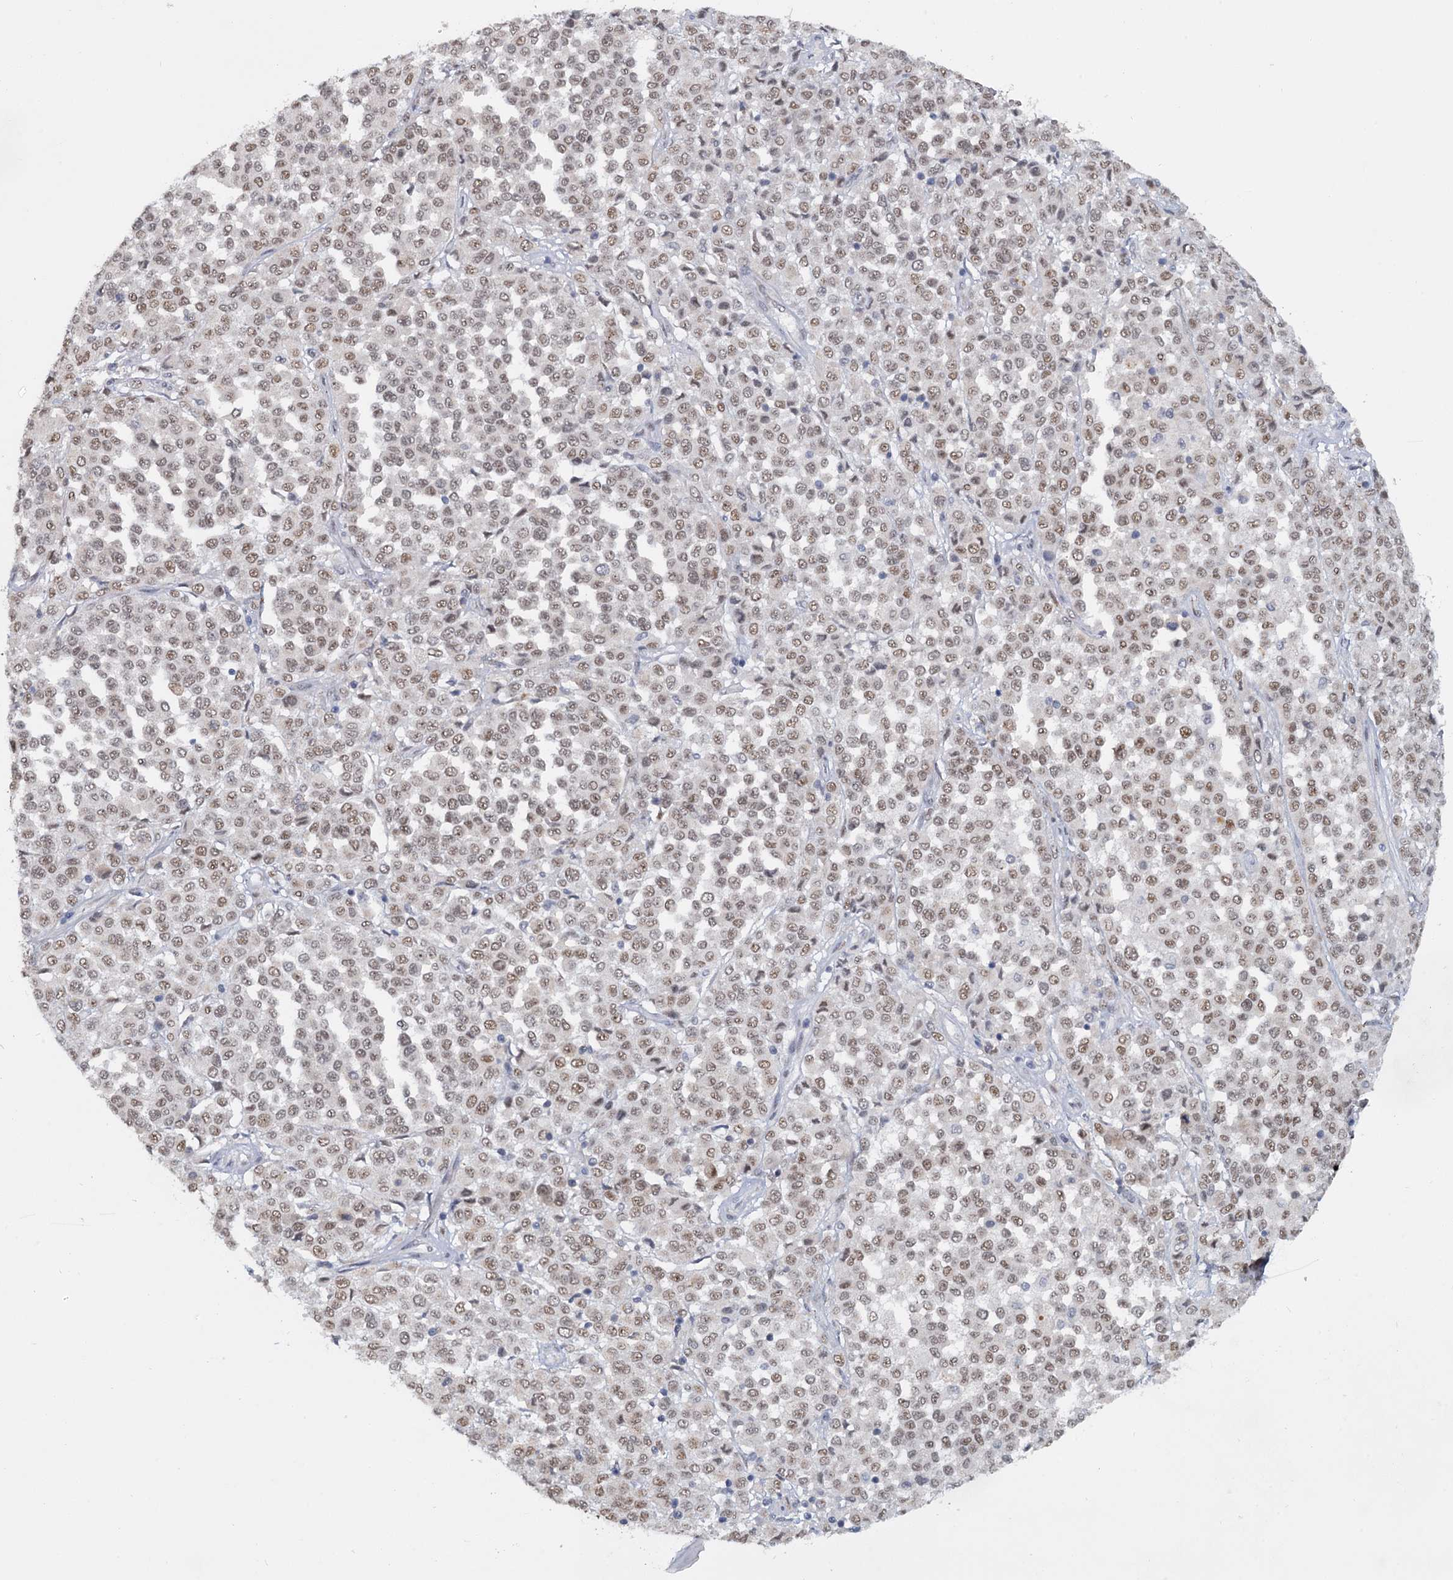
{"staining": {"intensity": "weak", "quantity": ">75%", "location": "nuclear"}, "tissue": "melanoma", "cell_type": "Tumor cells", "image_type": "cancer", "snomed": [{"axis": "morphology", "description": "Malignant melanoma, Metastatic site"}, {"axis": "topography", "description": "Pancreas"}], "caption": "This histopathology image shows immunohistochemistry (IHC) staining of human melanoma, with low weak nuclear staining in approximately >75% of tumor cells.", "gene": "RPRD1A", "patient": {"sex": "female", "age": 30}}